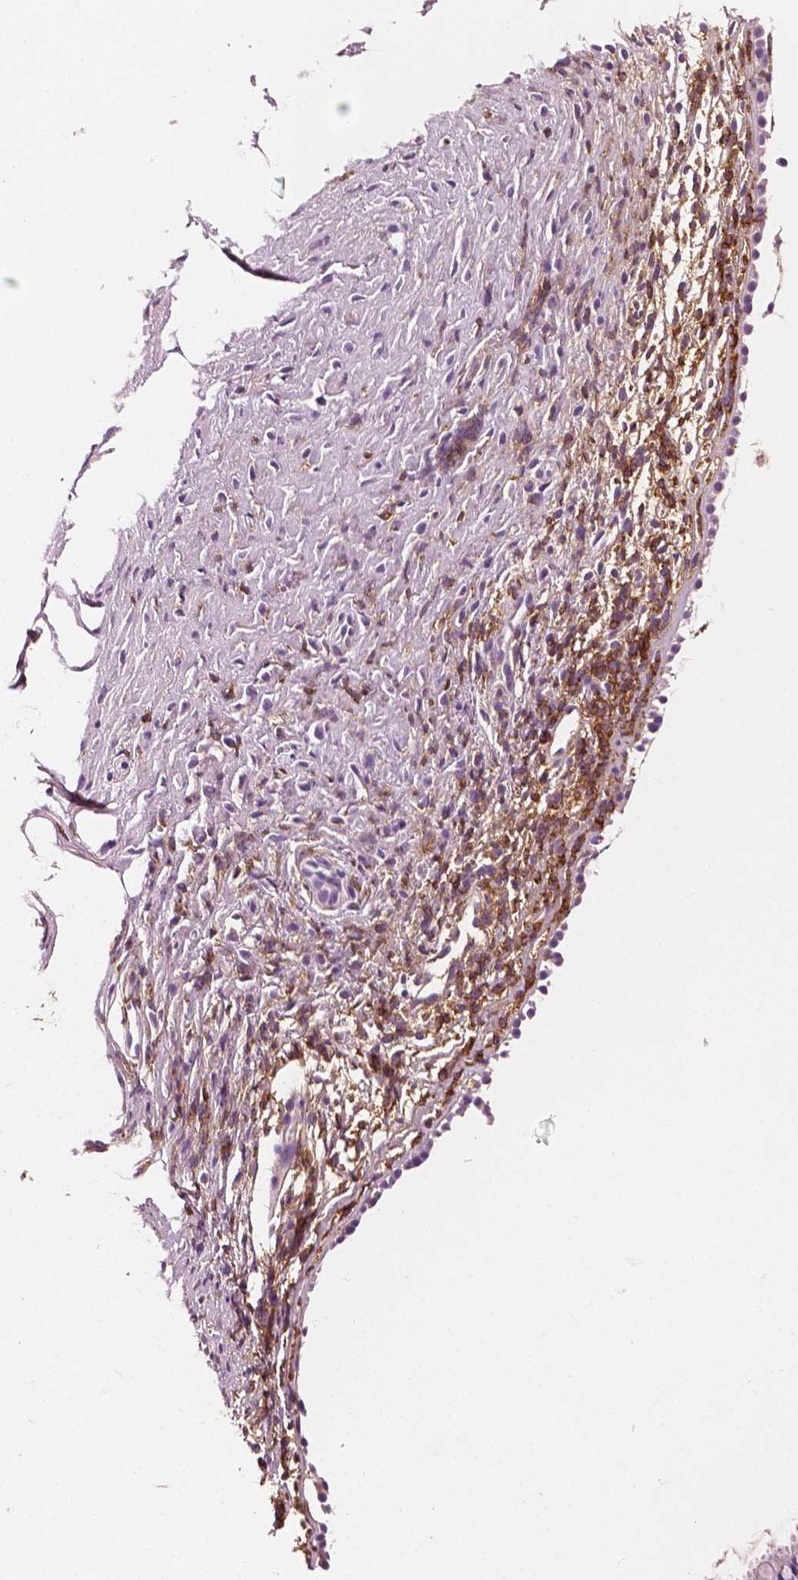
{"staining": {"intensity": "negative", "quantity": "none", "location": "none"}, "tissue": "nasopharynx", "cell_type": "Respiratory epithelial cells", "image_type": "normal", "snomed": [{"axis": "morphology", "description": "Normal tissue, NOS"}, {"axis": "topography", "description": "Nasopharynx"}], "caption": "Immunohistochemistry of normal human nasopharynx shows no expression in respiratory epithelial cells.", "gene": "PTPRC", "patient": {"sex": "male", "age": 24}}